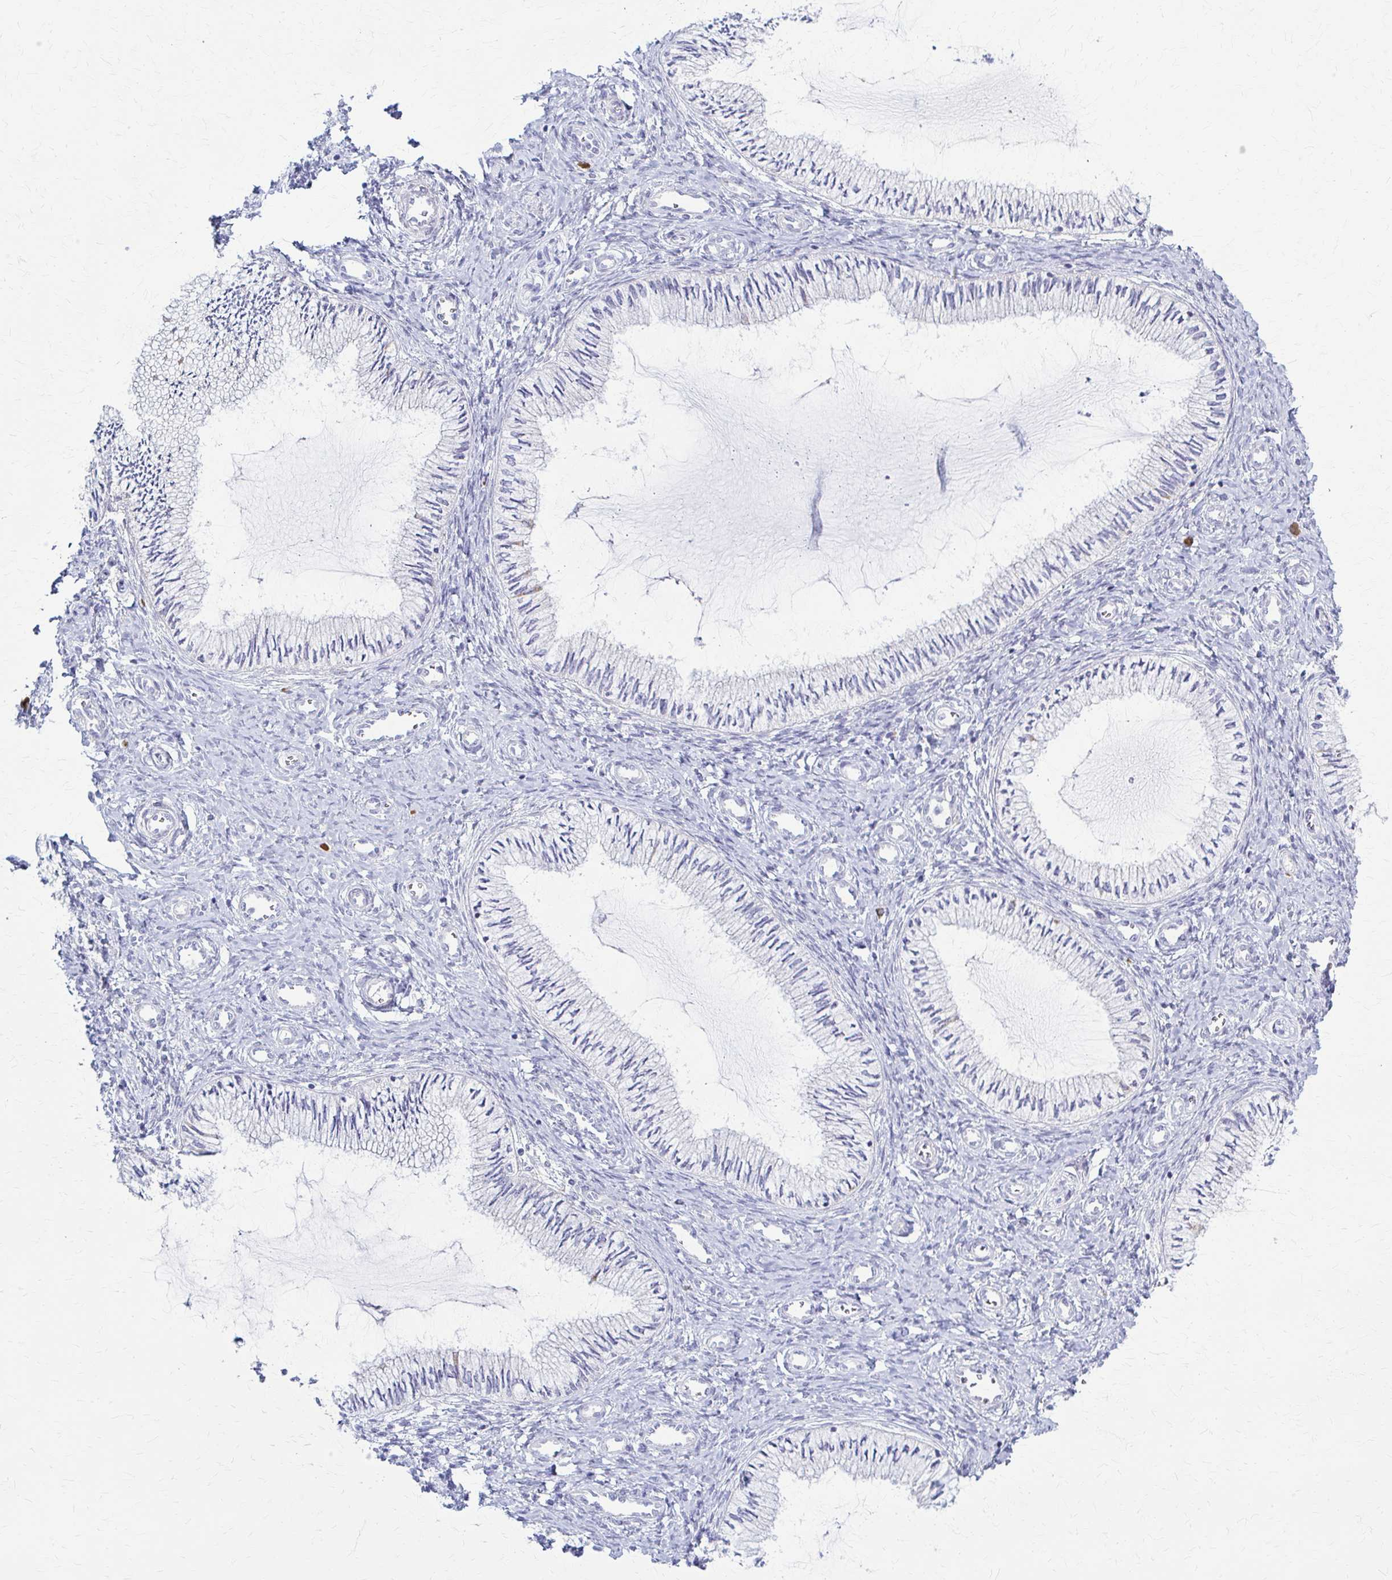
{"staining": {"intensity": "negative", "quantity": "none", "location": "none"}, "tissue": "cervix", "cell_type": "Glandular cells", "image_type": "normal", "snomed": [{"axis": "morphology", "description": "Normal tissue, NOS"}, {"axis": "topography", "description": "Cervix"}], "caption": "Photomicrograph shows no significant protein staining in glandular cells of unremarkable cervix. (DAB (3,3'-diaminobenzidine) IHC, high magnification).", "gene": "PRKRA", "patient": {"sex": "female", "age": 24}}